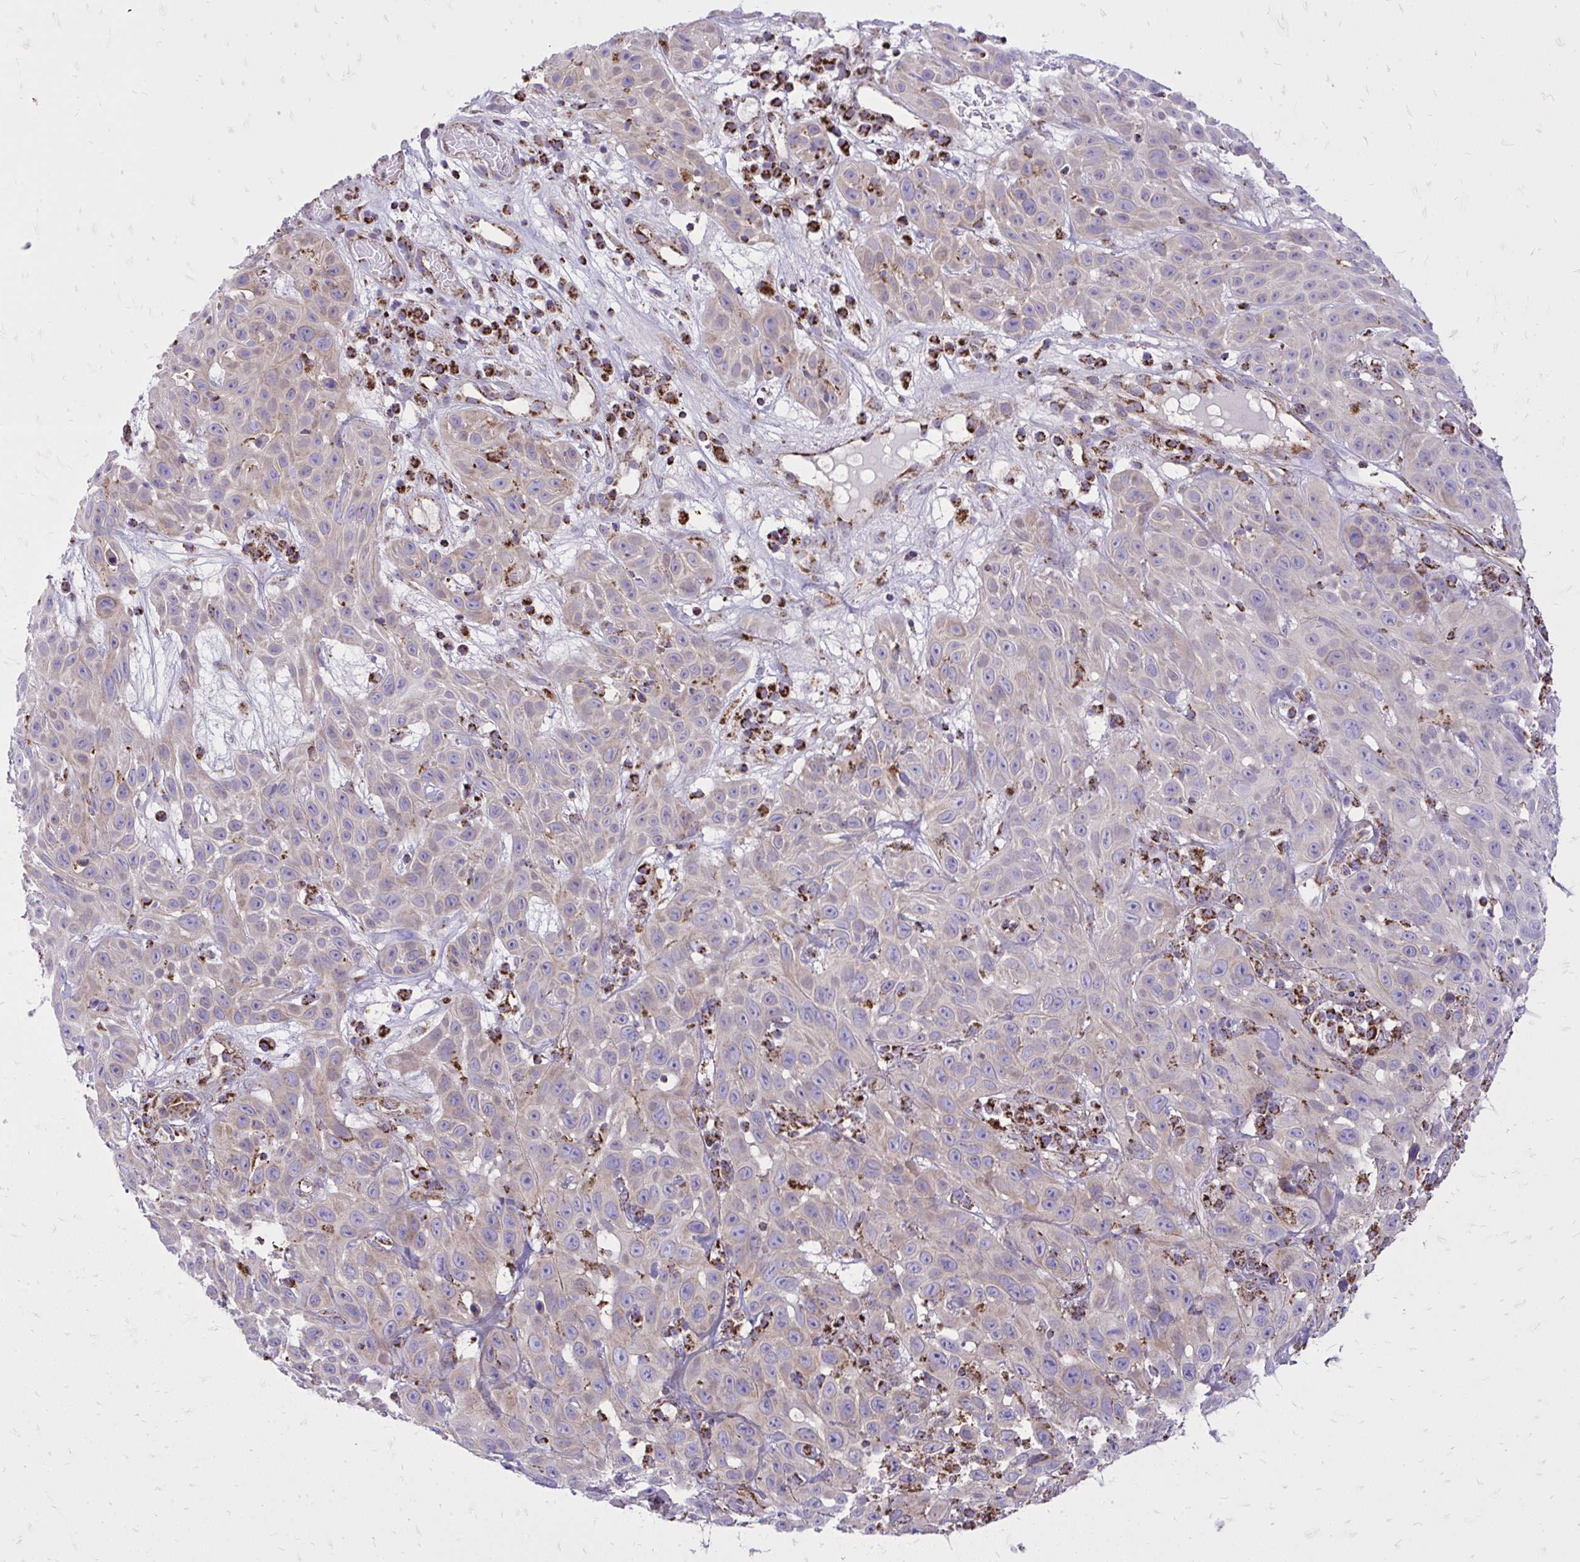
{"staining": {"intensity": "weak", "quantity": "<25%", "location": "cytoplasmic/membranous"}, "tissue": "skin cancer", "cell_type": "Tumor cells", "image_type": "cancer", "snomed": [{"axis": "morphology", "description": "Squamous cell carcinoma, NOS"}, {"axis": "topography", "description": "Skin"}], "caption": "Immunohistochemistry (IHC) photomicrograph of neoplastic tissue: skin cancer (squamous cell carcinoma) stained with DAB (3,3'-diaminobenzidine) reveals no significant protein staining in tumor cells.", "gene": "SPTBN2", "patient": {"sex": "male", "age": 82}}